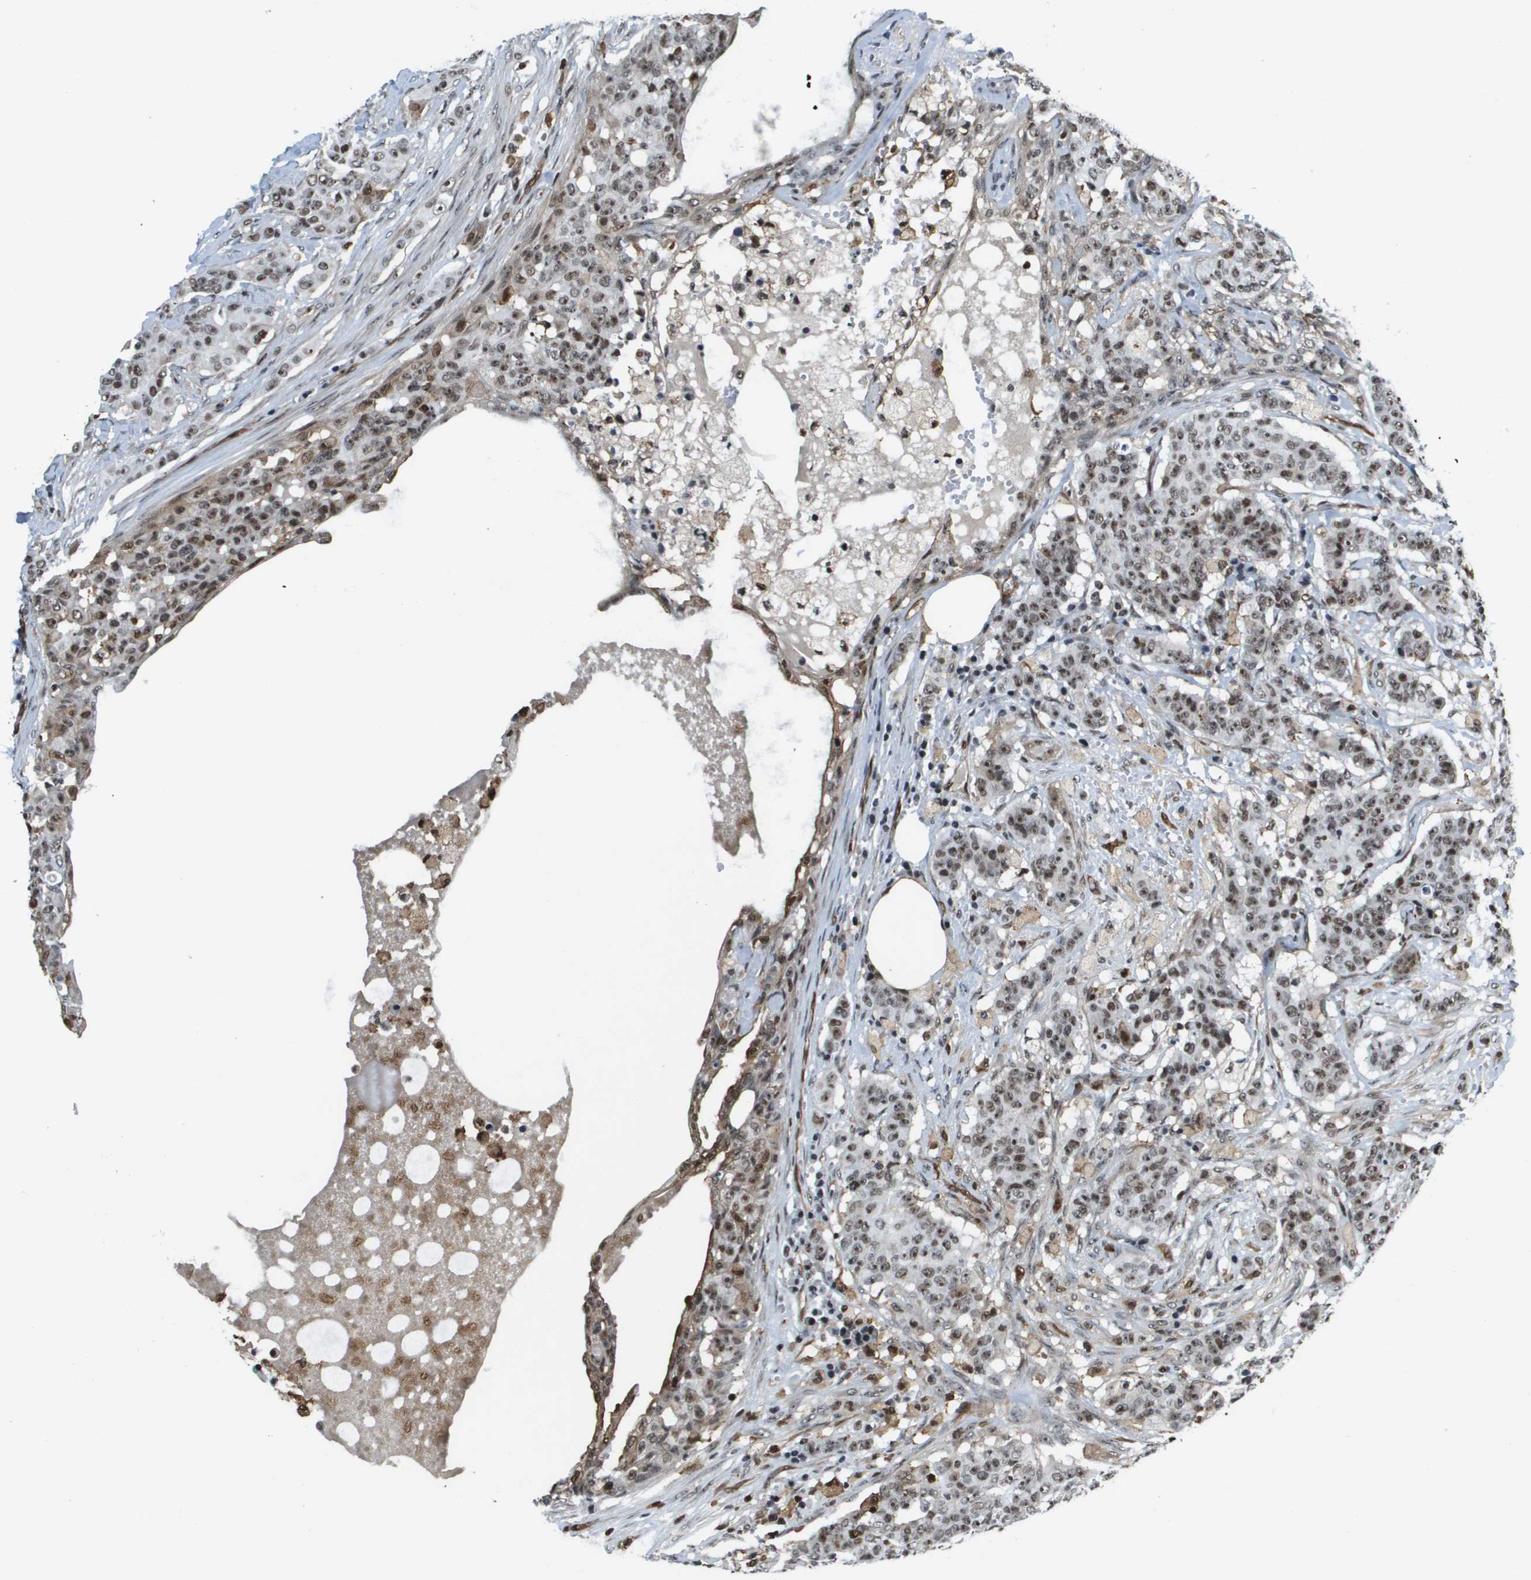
{"staining": {"intensity": "moderate", "quantity": ">75%", "location": "nuclear"}, "tissue": "breast cancer", "cell_type": "Tumor cells", "image_type": "cancer", "snomed": [{"axis": "morphology", "description": "Normal tissue, NOS"}, {"axis": "morphology", "description": "Duct carcinoma"}, {"axis": "topography", "description": "Breast"}], "caption": "Breast intraductal carcinoma tissue demonstrates moderate nuclear staining in about >75% of tumor cells", "gene": "EP400", "patient": {"sex": "female", "age": 40}}